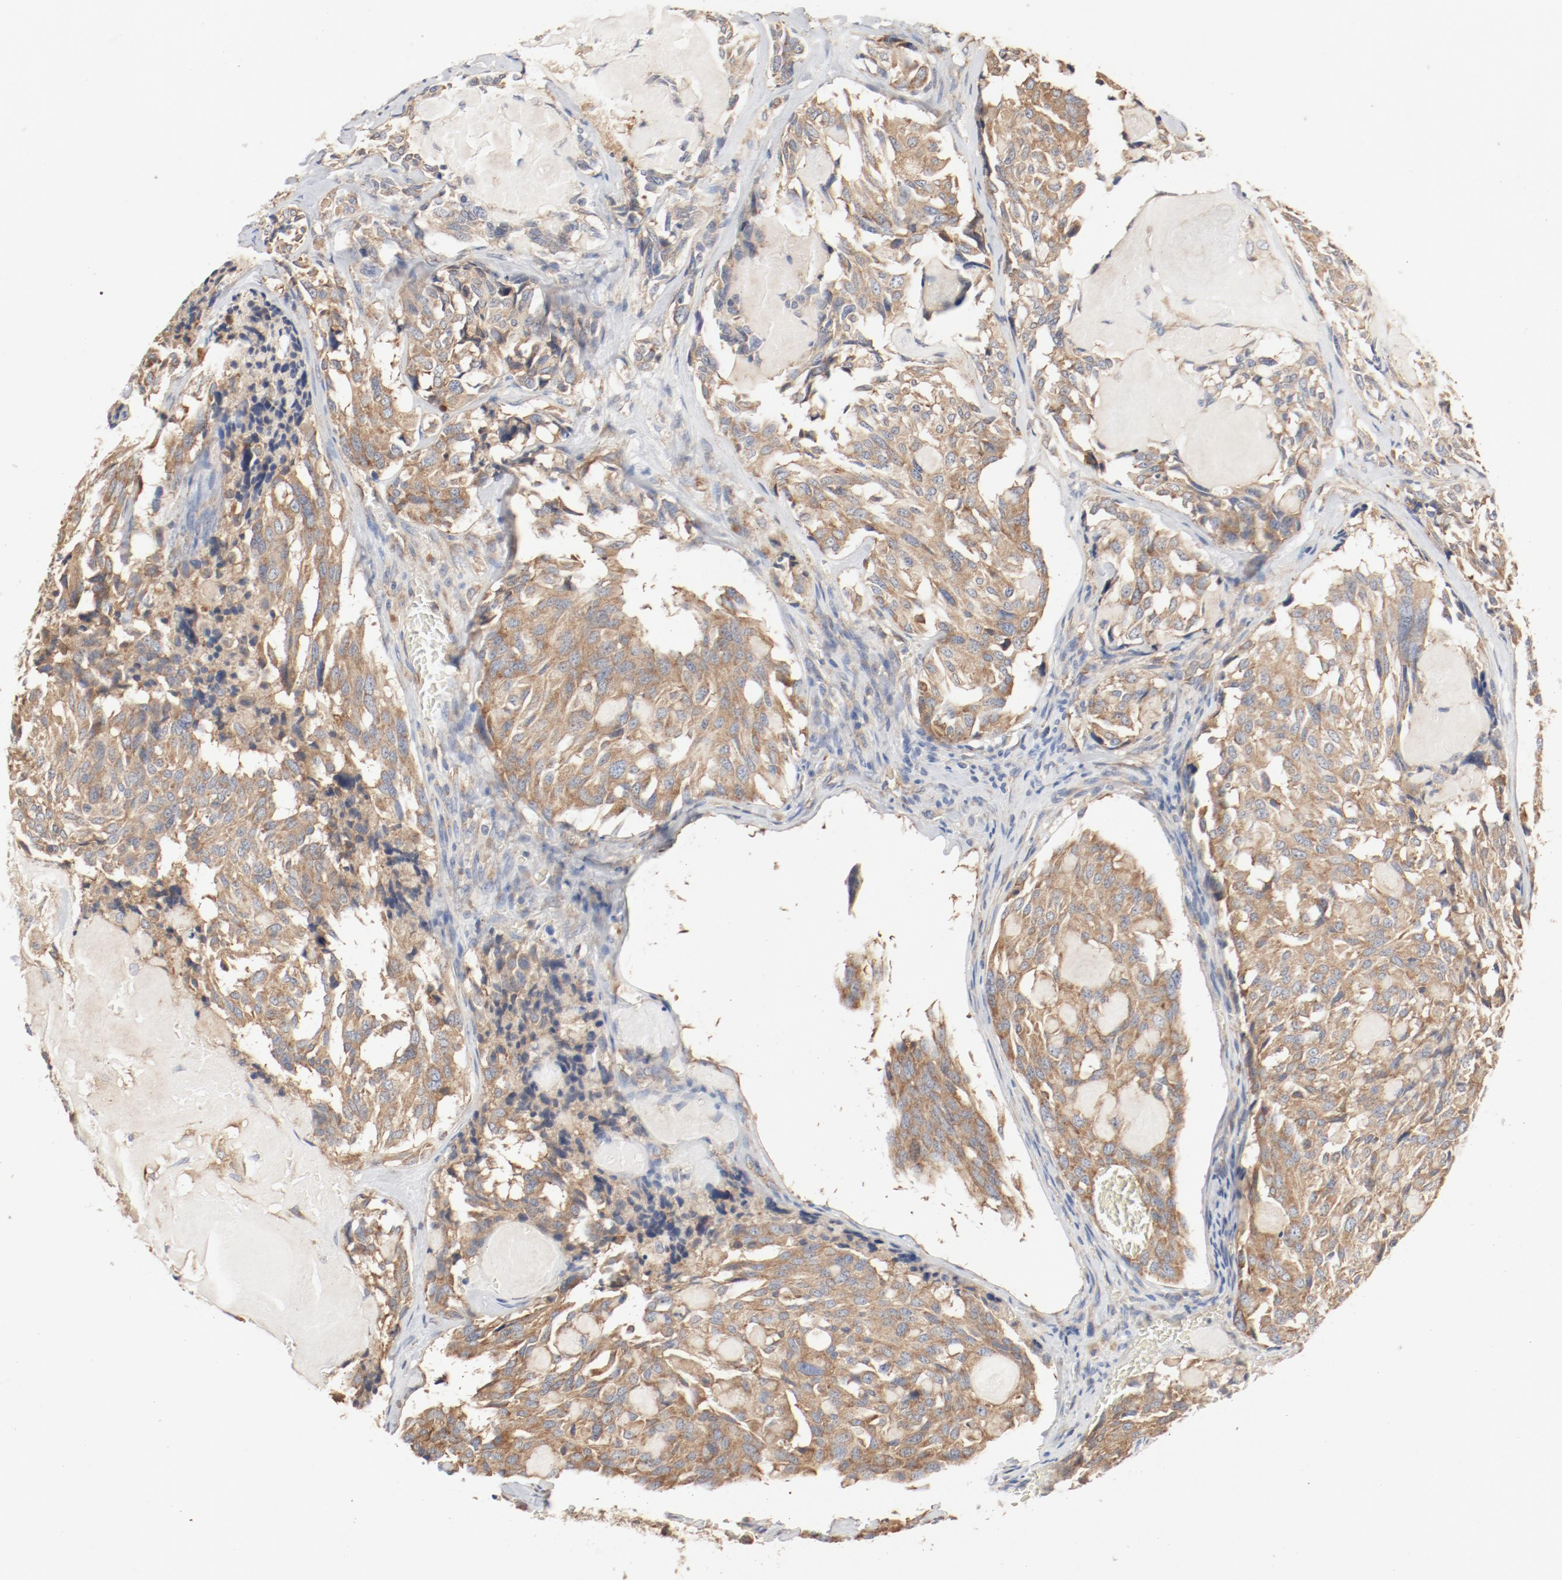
{"staining": {"intensity": "moderate", "quantity": ">75%", "location": "cytoplasmic/membranous"}, "tissue": "thyroid cancer", "cell_type": "Tumor cells", "image_type": "cancer", "snomed": [{"axis": "morphology", "description": "Carcinoma, NOS"}, {"axis": "morphology", "description": "Carcinoid, malignant, NOS"}, {"axis": "topography", "description": "Thyroid gland"}], "caption": "Immunohistochemical staining of human thyroid carcinoid (malignant) reveals medium levels of moderate cytoplasmic/membranous staining in approximately >75% of tumor cells.", "gene": "RPS6", "patient": {"sex": "male", "age": 33}}